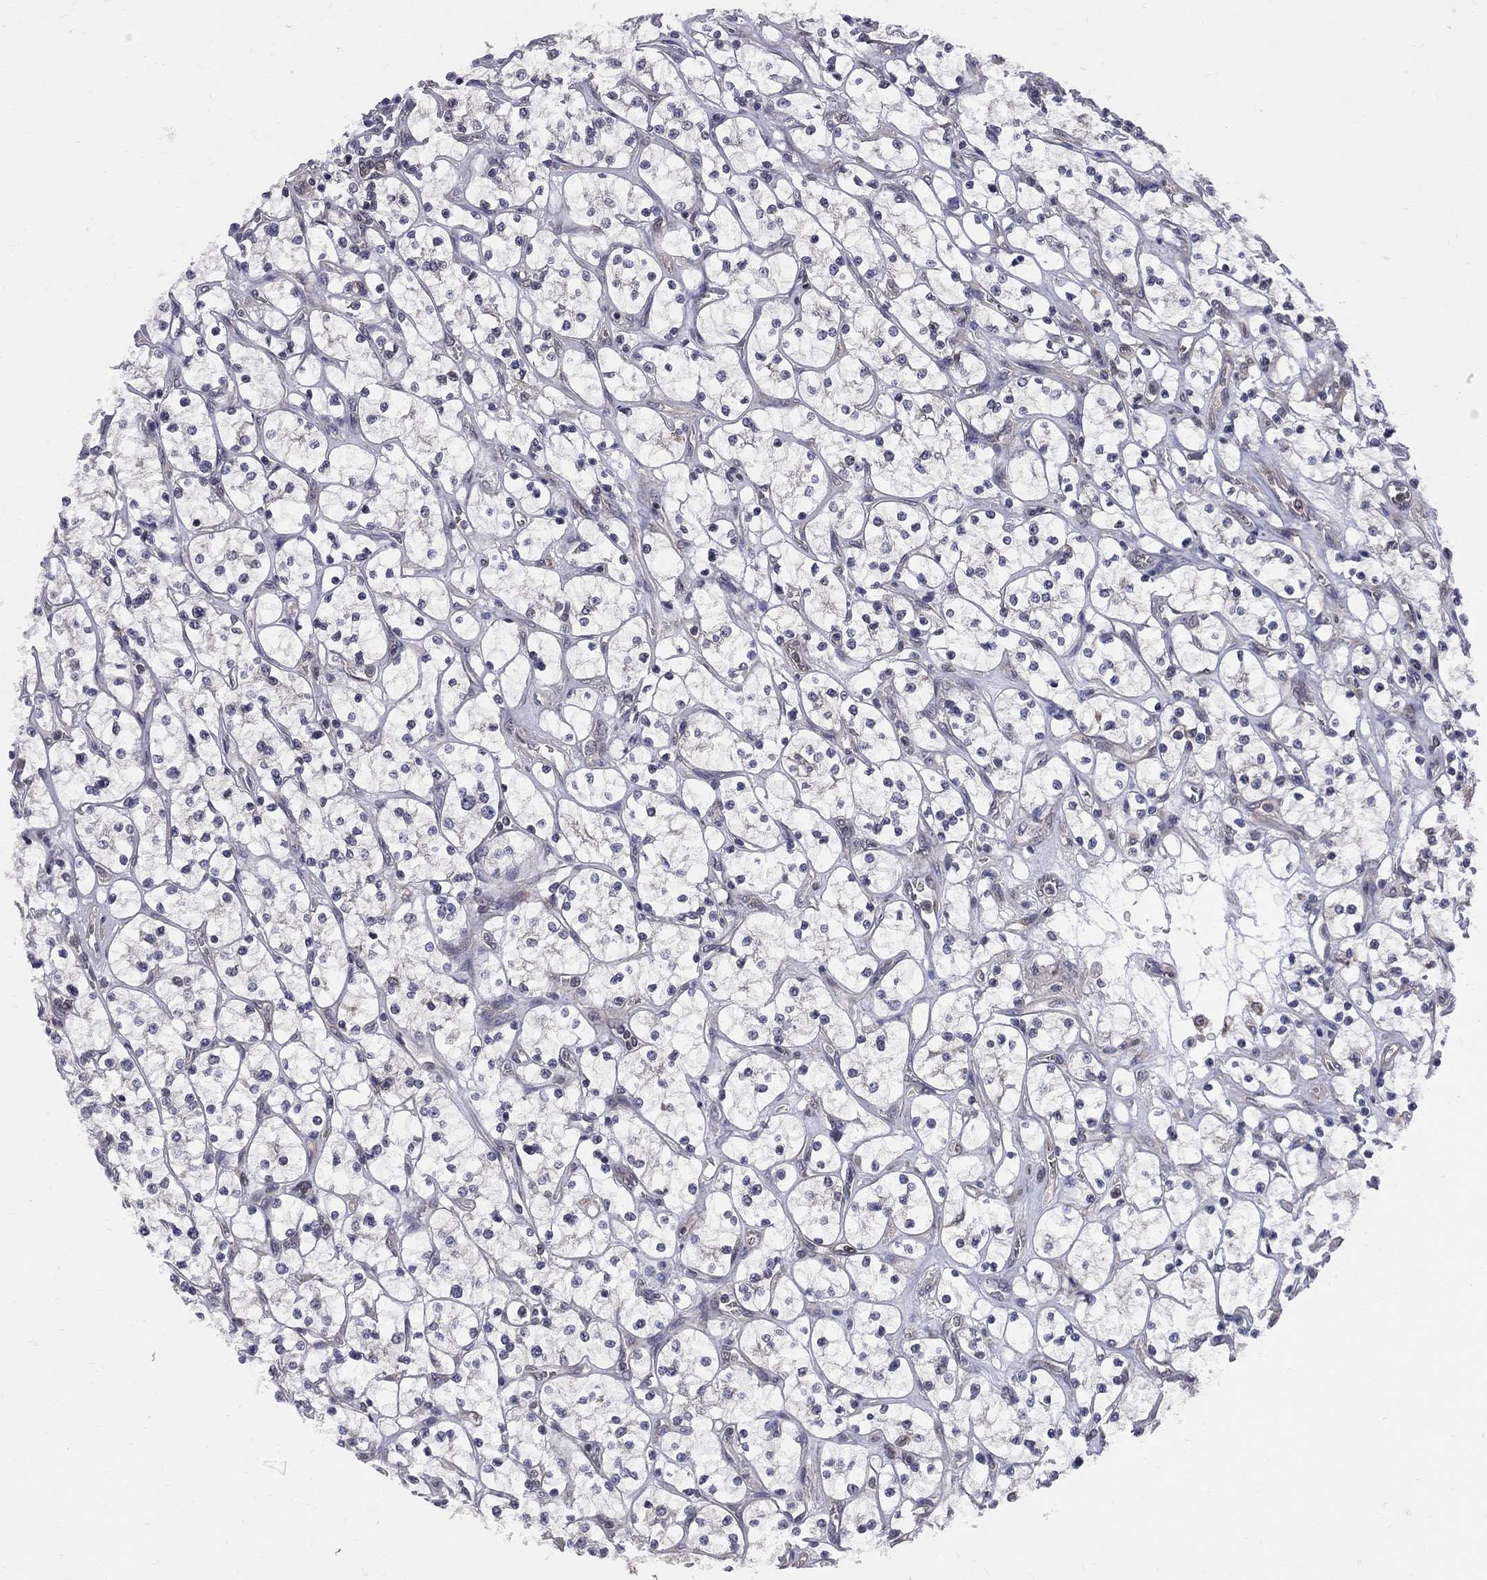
{"staining": {"intensity": "negative", "quantity": "none", "location": "none"}, "tissue": "renal cancer", "cell_type": "Tumor cells", "image_type": "cancer", "snomed": [{"axis": "morphology", "description": "Adenocarcinoma, NOS"}, {"axis": "topography", "description": "Kidney"}], "caption": "IHC of adenocarcinoma (renal) shows no expression in tumor cells.", "gene": "CNOT11", "patient": {"sex": "female", "age": 64}}